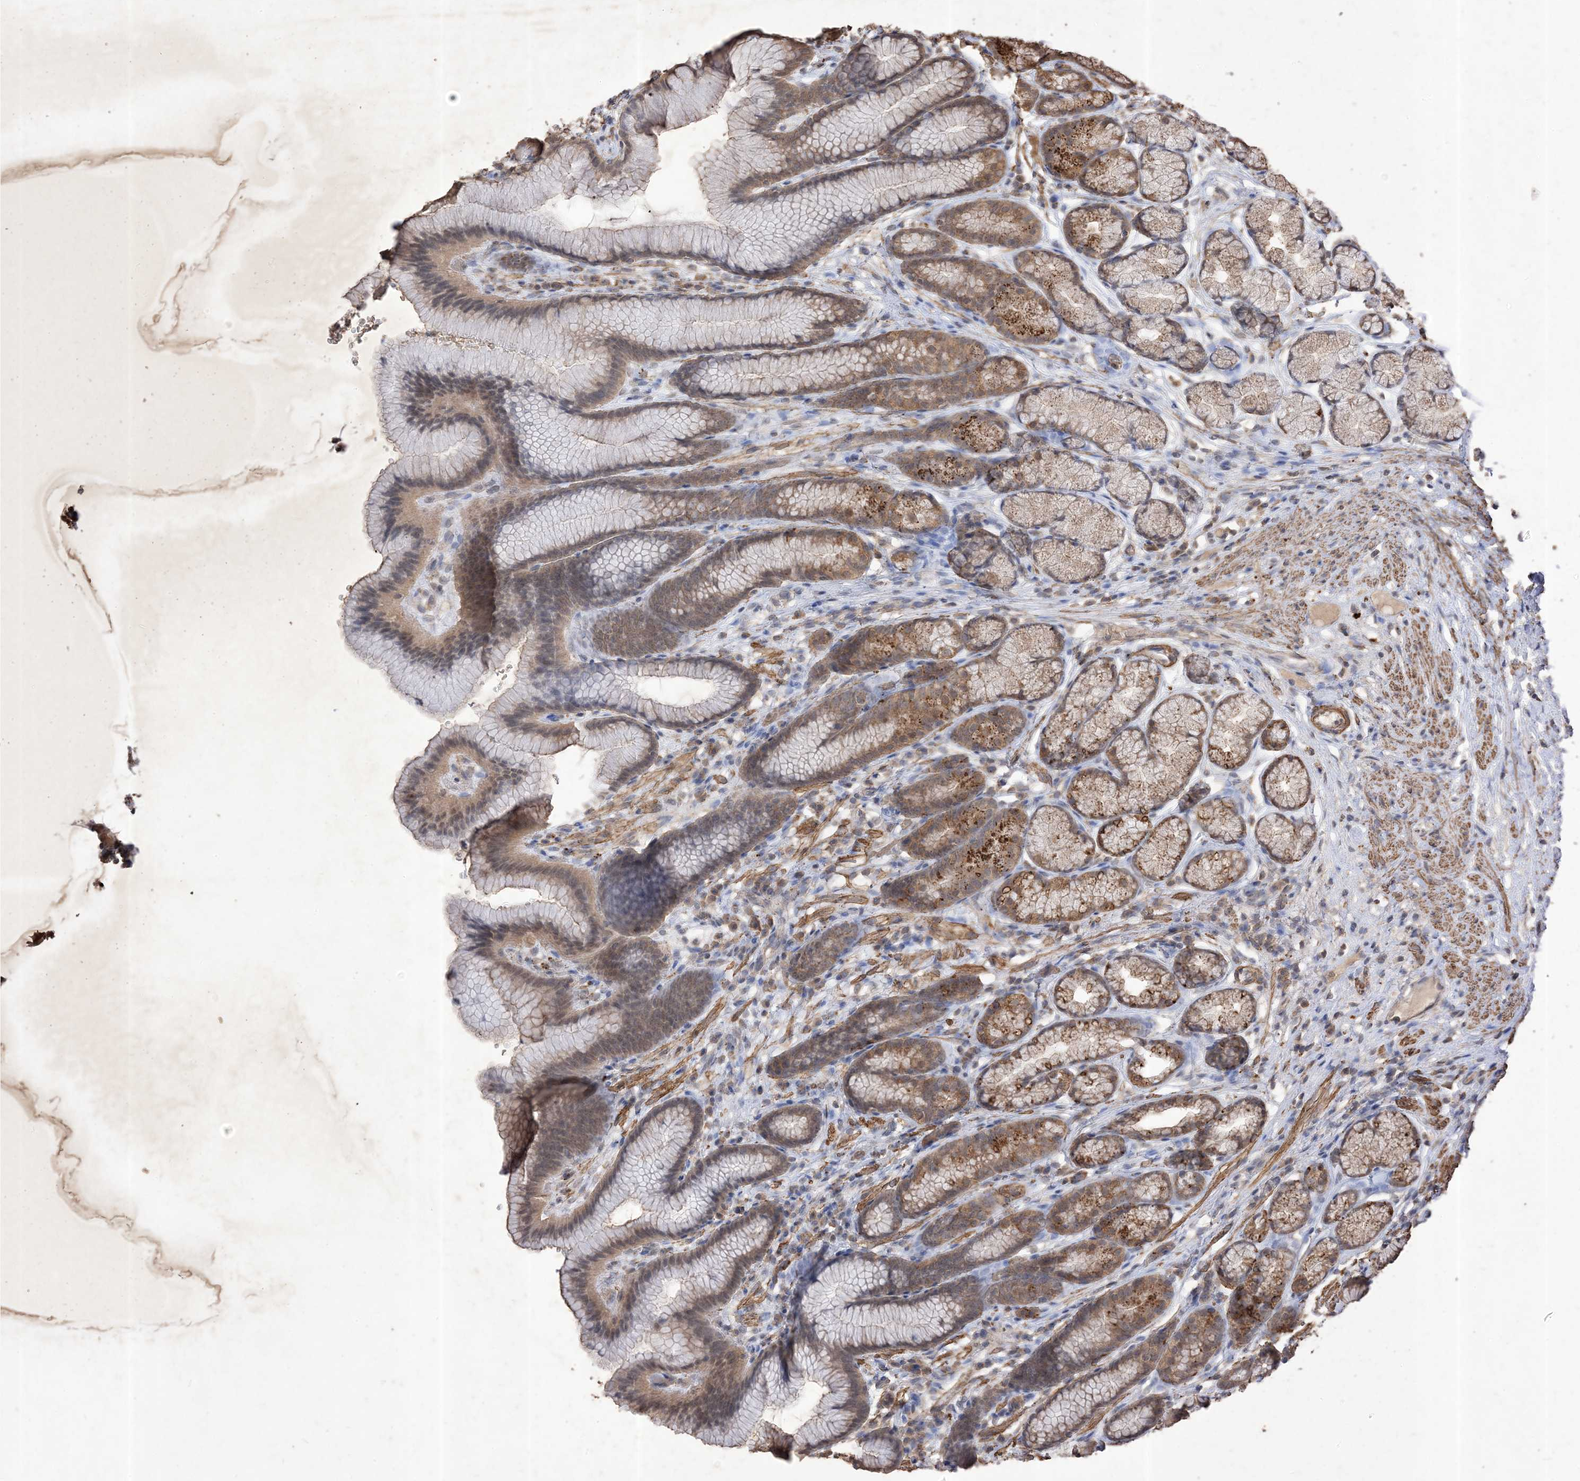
{"staining": {"intensity": "strong", "quantity": ">75%", "location": "cytoplasmic/membranous"}, "tissue": "stomach", "cell_type": "Glandular cells", "image_type": "normal", "snomed": [{"axis": "morphology", "description": "Normal tissue, NOS"}, {"axis": "topography", "description": "Stomach"}], "caption": "Protein analysis of normal stomach displays strong cytoplasmic/membranous staining in about >75% of glandular cells.", "gene": "HPS4", "patient": {"sex": "male", "age": 42}}